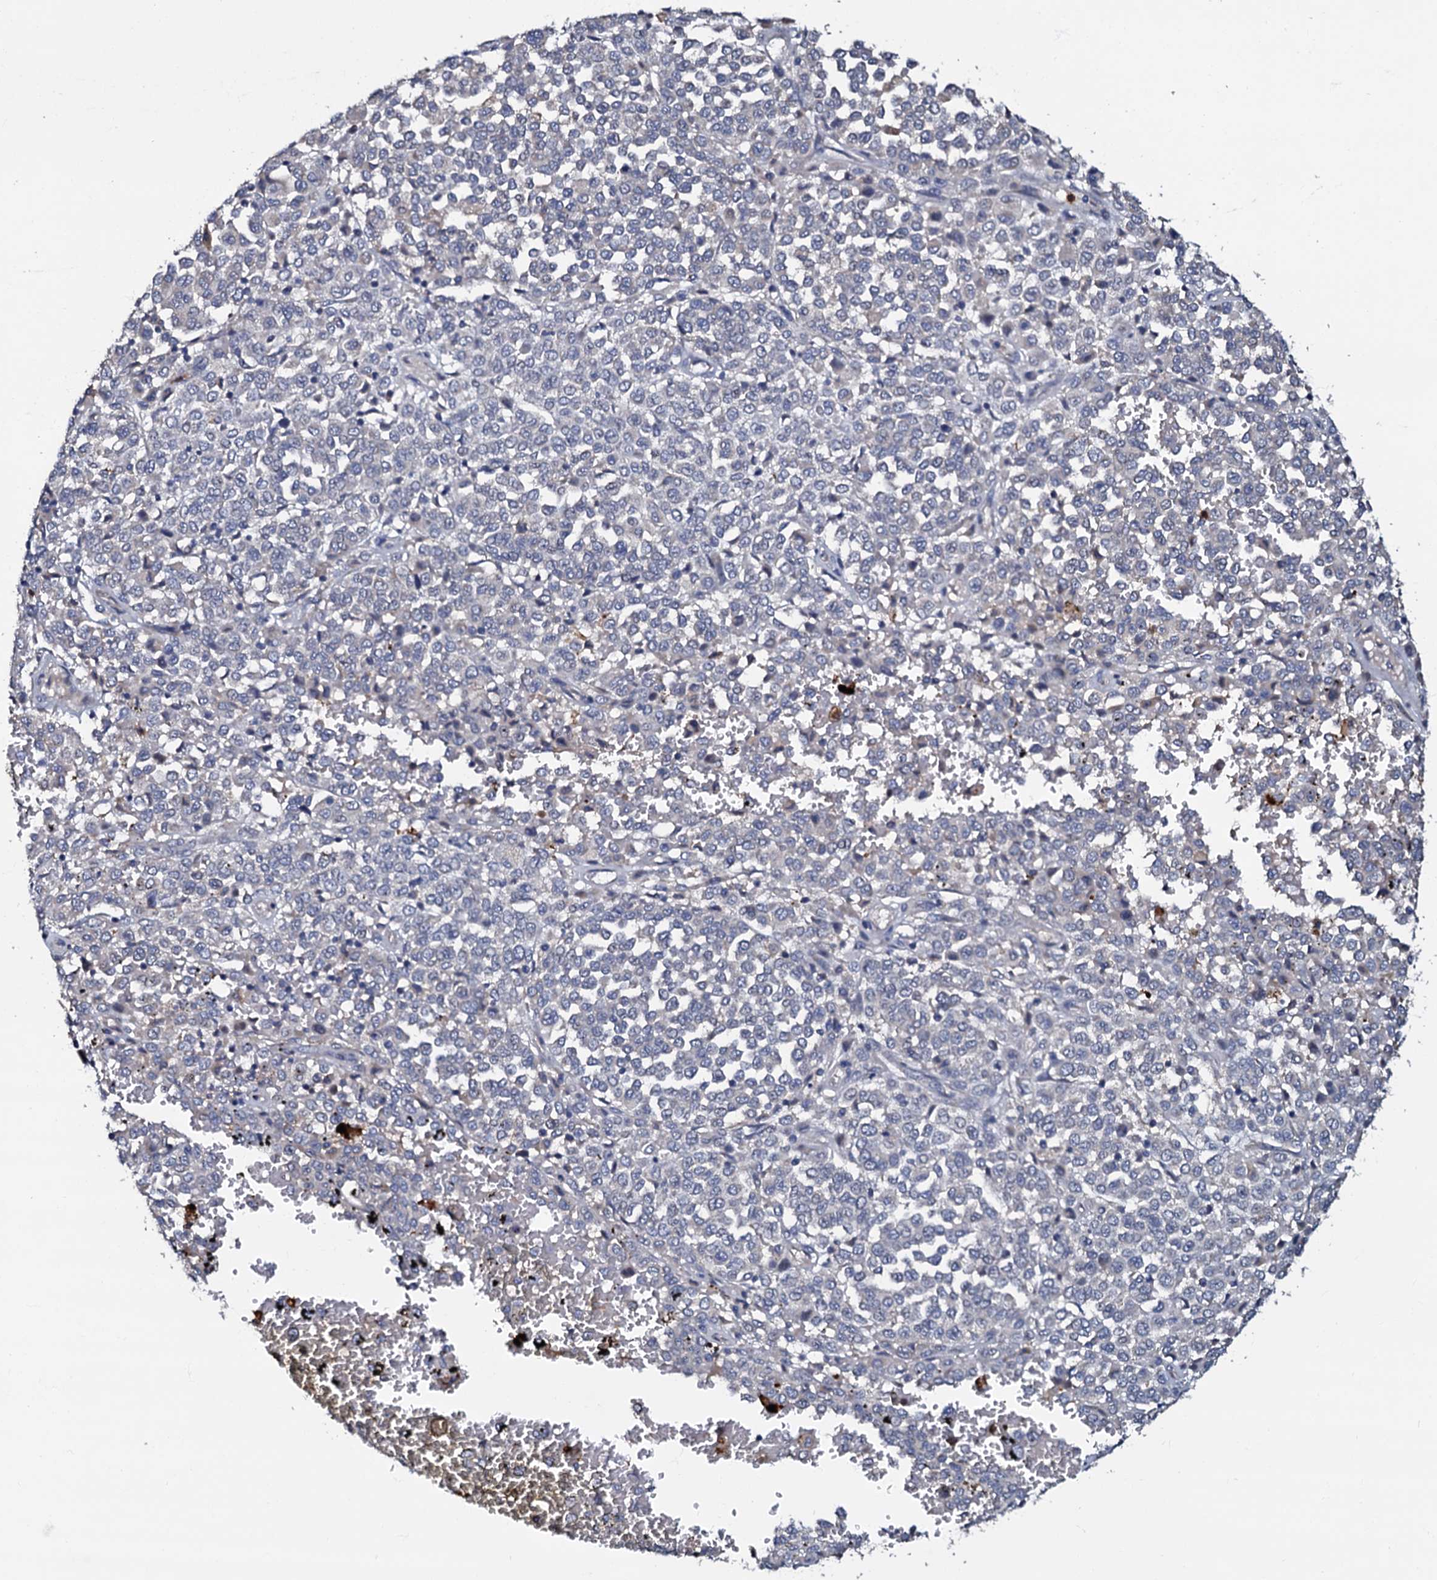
{"staining": {"intensity": "negative", "quantity": "none", "location": "none"}, "tissue": "melanoma", "cell_type": "Tumor cells", "image_type": "cancer", "snomed": [{"axis": "morphology", "description": "Malignant melanoma, Metastatic site"}, {"axis": "topography", "description": "Pancreas"}], "caption": "DAB immunohistochemical staining of human melanoma exhibits no significant expression in tumor cells. Brightfield microscopy of immunohistochemistry (IHC) stained with DAB (brown) and hematoxylin (blue), captured at high magnification.", "gene": "CPNE2", "patient": {"sex": "female", "age": 30}}